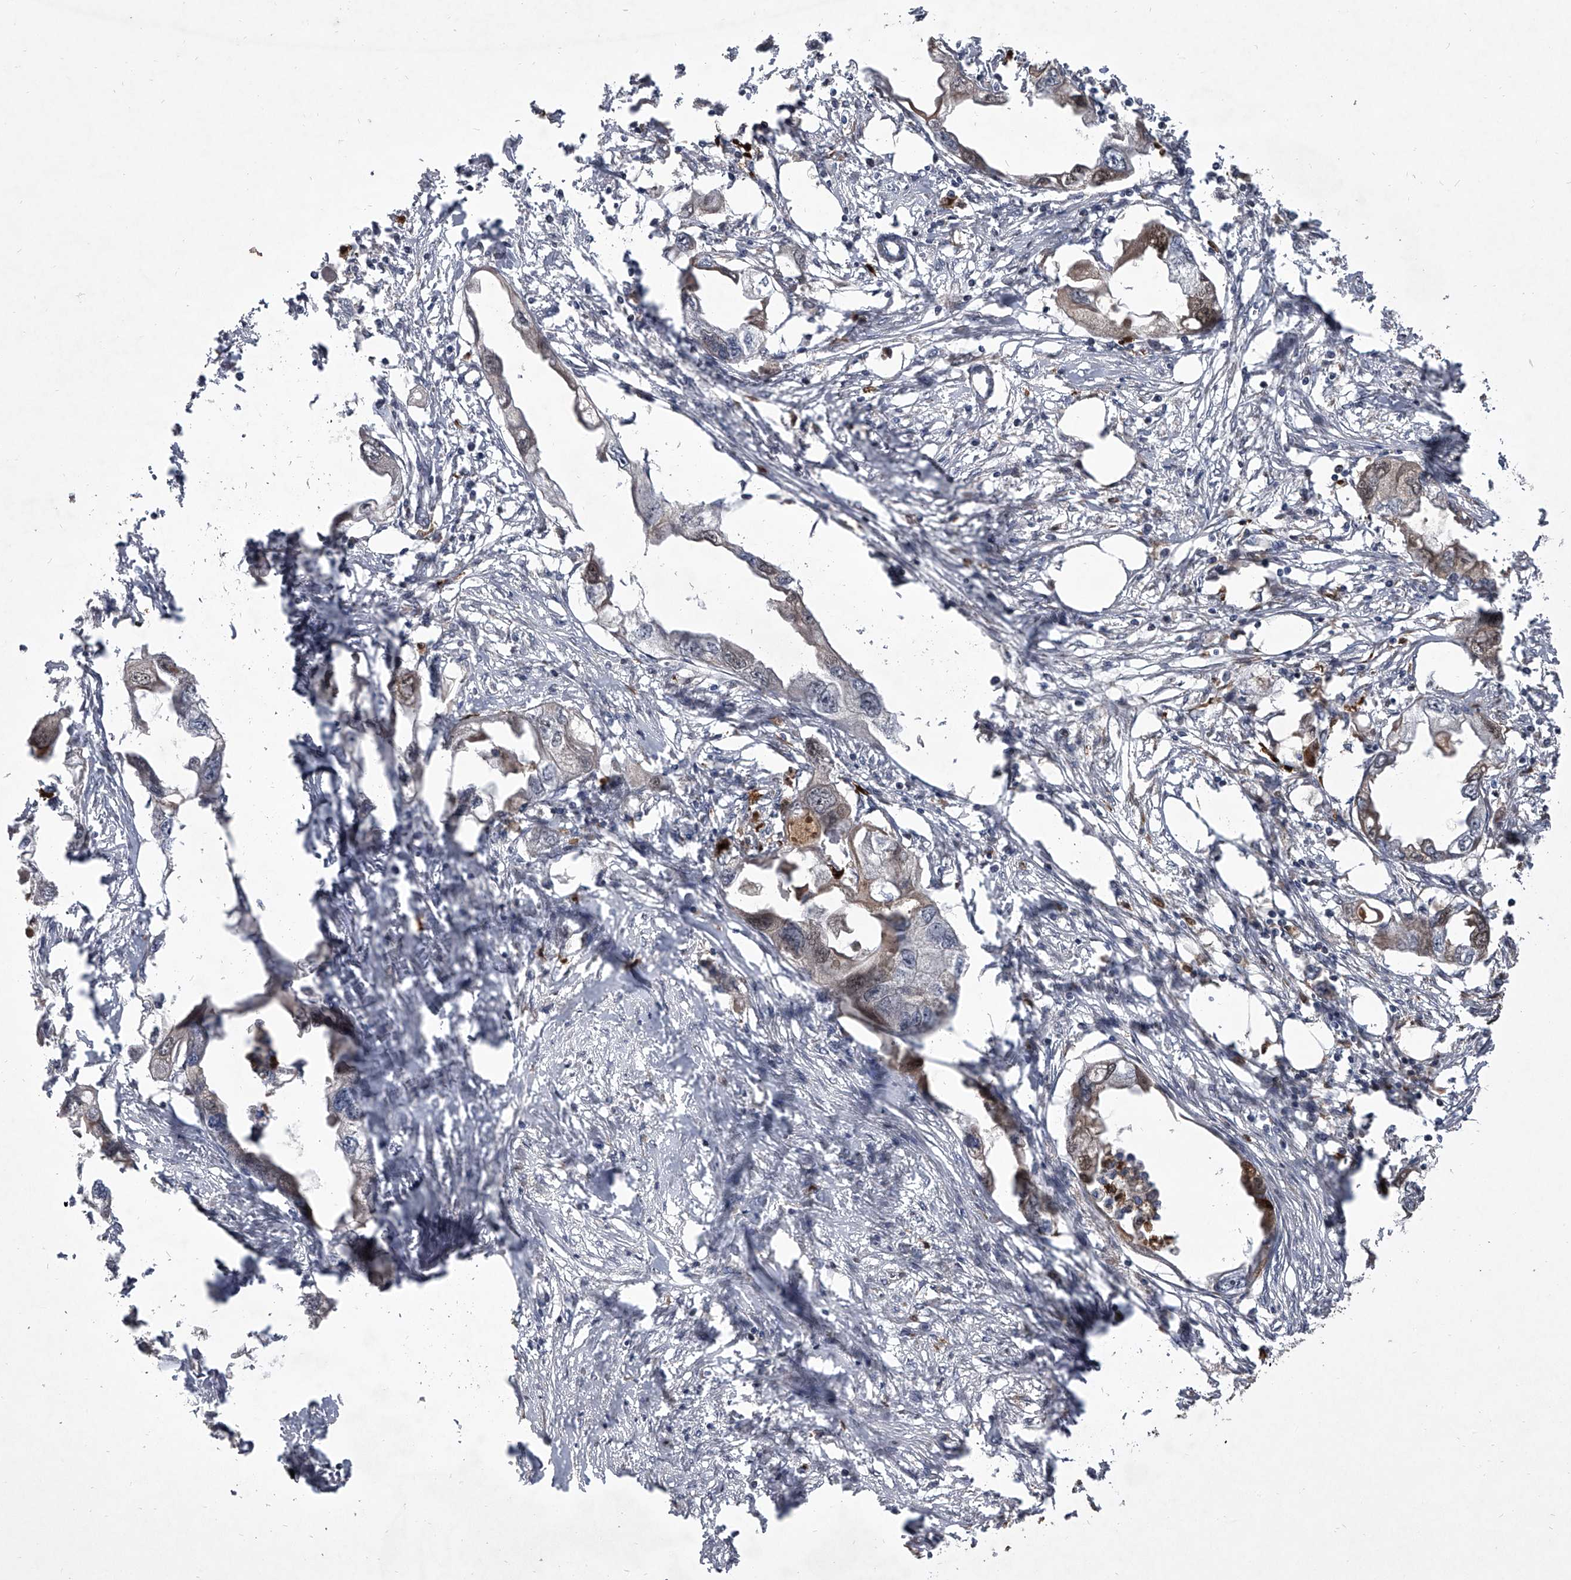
{"staining": {"intensity": "weak", "quantity": "<25%", "location": "cytoplasmic/membranous"}, "tissue": "endometrial cancer", "cell_type": "Tumor cells", "image_type": "cancer", "snomed": [{"axis": "morphology", "description": "Adenocarcinoma, NOS"}, {"axis": "morphology", "description": "Adenocarcinoma, metastatic, NOS"}, {"axis": "topography", "description": "Adipose tissue"}, {"axis": "topography", "description": "Endometrium"}], "caption": "The image exhibits no significant expression in tumor cells of endometrial adenocarcinoma.", "gene": "HEATR6", "patient": {"sex": "female", "age": 67}}